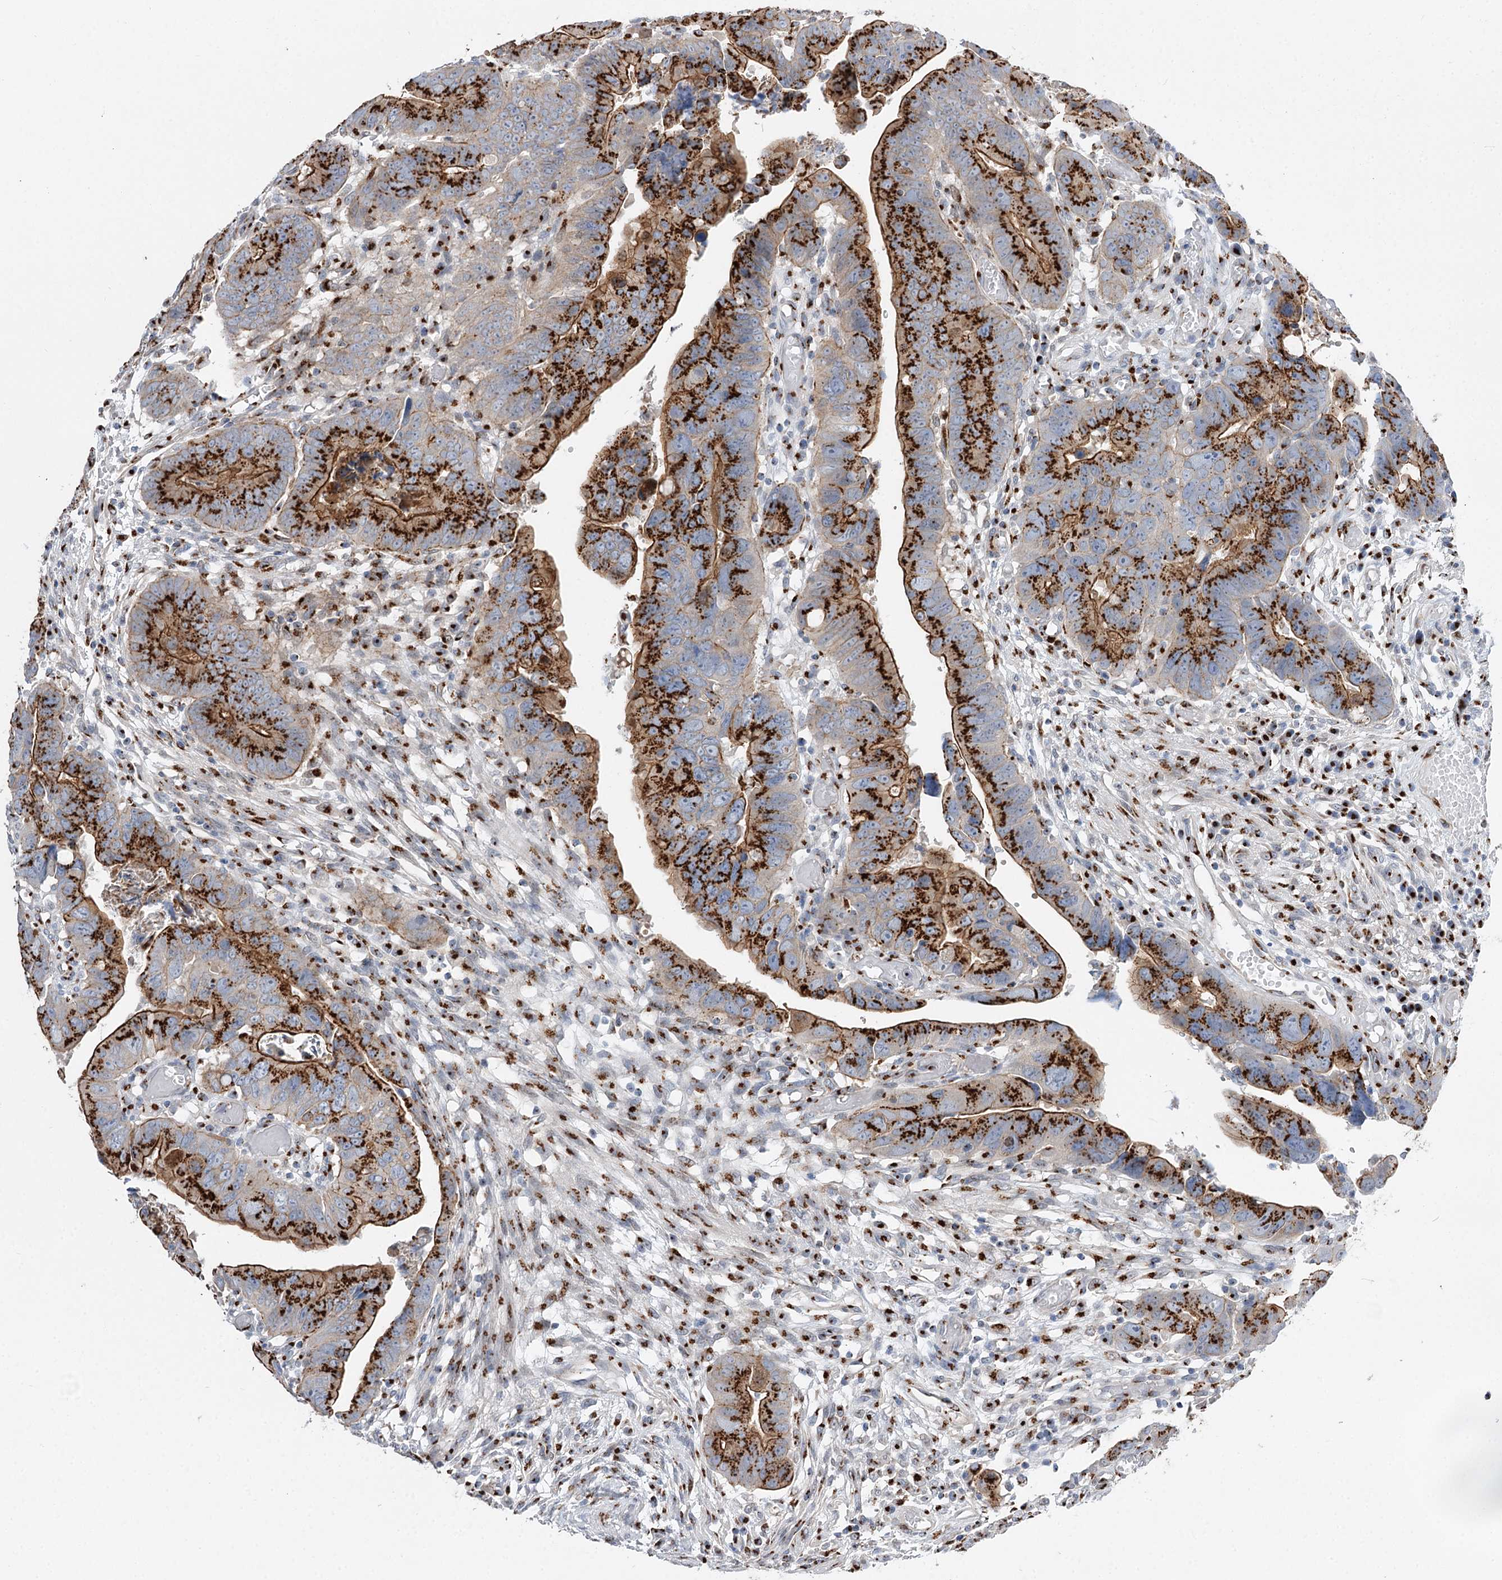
{"staining": {"intensity": "strong", "quantity": ">75%", "location": "cytoplasmic/membranous"}, "tissue": "colorectal cancer", "cell_type": "Tumor cells", "image_type": "cancer", "snomed": [{"axis": "morphology", "description": "Adenocarcinoma, NOS"}, {"axis": "topography", "description": "Rectum"}], "caption": "Protein expression analysis of colorectal cancer (adenocarcinoma) displays strong cytoplasmic/membranous positivity in approximately >75% of tumor cells.", "gene": "TMEM165", "patient": {"sex": "female", "age": 65}}